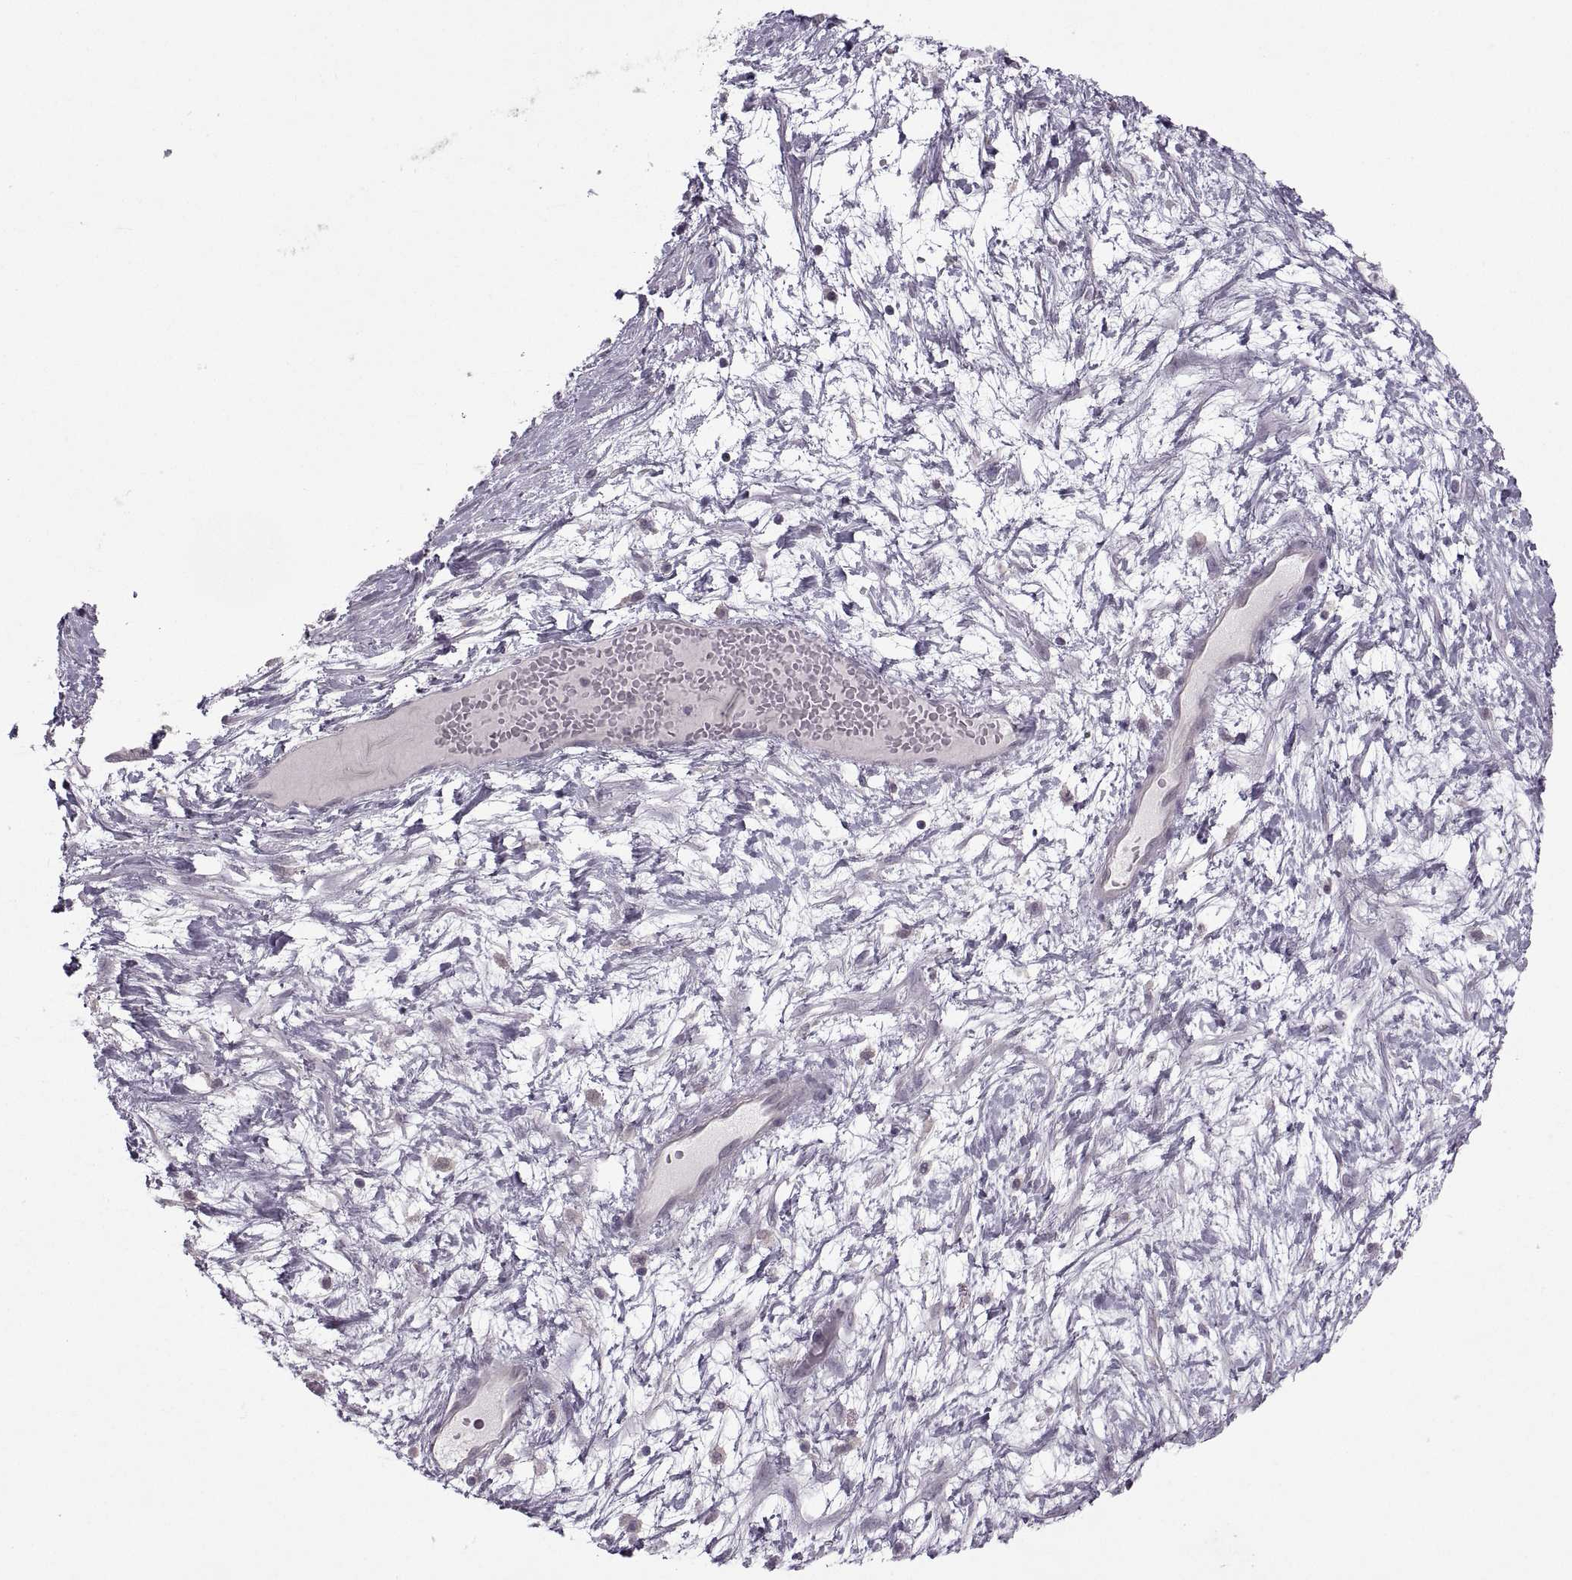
{"staining": {"intensity": "weak", "quantity": "<25%", "location": "cytoplasmic/membranous"}, "tissue": "ovarian cancer", "cell_type": "Tumor cells", "image_type": "cancer", "snomed": [{"axis": "morphology", "description": "Cystadenocarcinoma, serous, NOS"}, {"axis": "topography", "description": "Ovary"}], "caption": "This is a image of immunohistochemistry staining of ovarian serous cystadenocarcinoma, which shows no positivity in tumor cells.", "gene": "MGAT4D", "patient": {"sex": "female", "age": 54}}